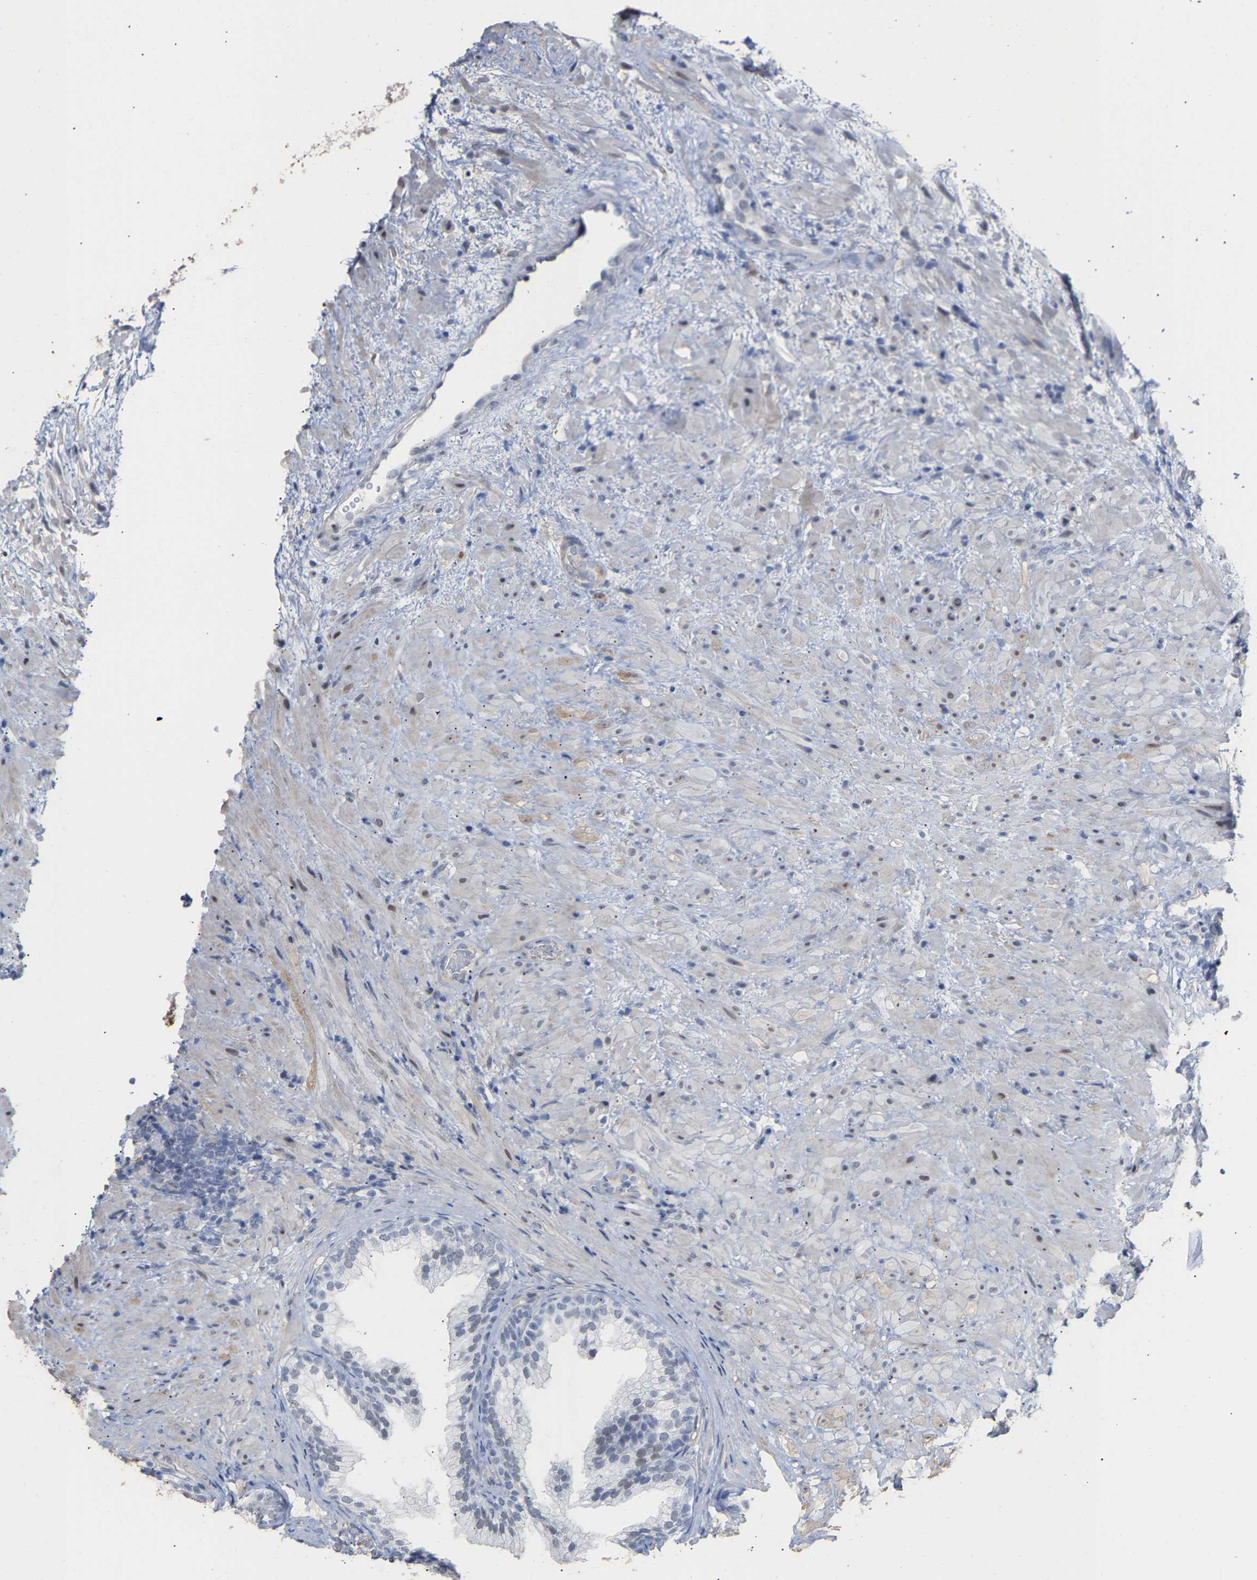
{"staining": {"intensity": "weak", "quantity": "<25%", "location": "nuclear"}, "tissue": "prostate", "cell_type": "Glandular cells", "image_type": "normal", "snomed": [{"axis": "morphology", "description": "Normal tissue, NOS"}, {"axis": "topography", "description": "Prostate"}], "caption": "Immunohistochemical staining of benign prostate demonstrates no significant expression in glandular cells.", "gene": "AMPH", "patient": {"sex": "male", "age": 76}}